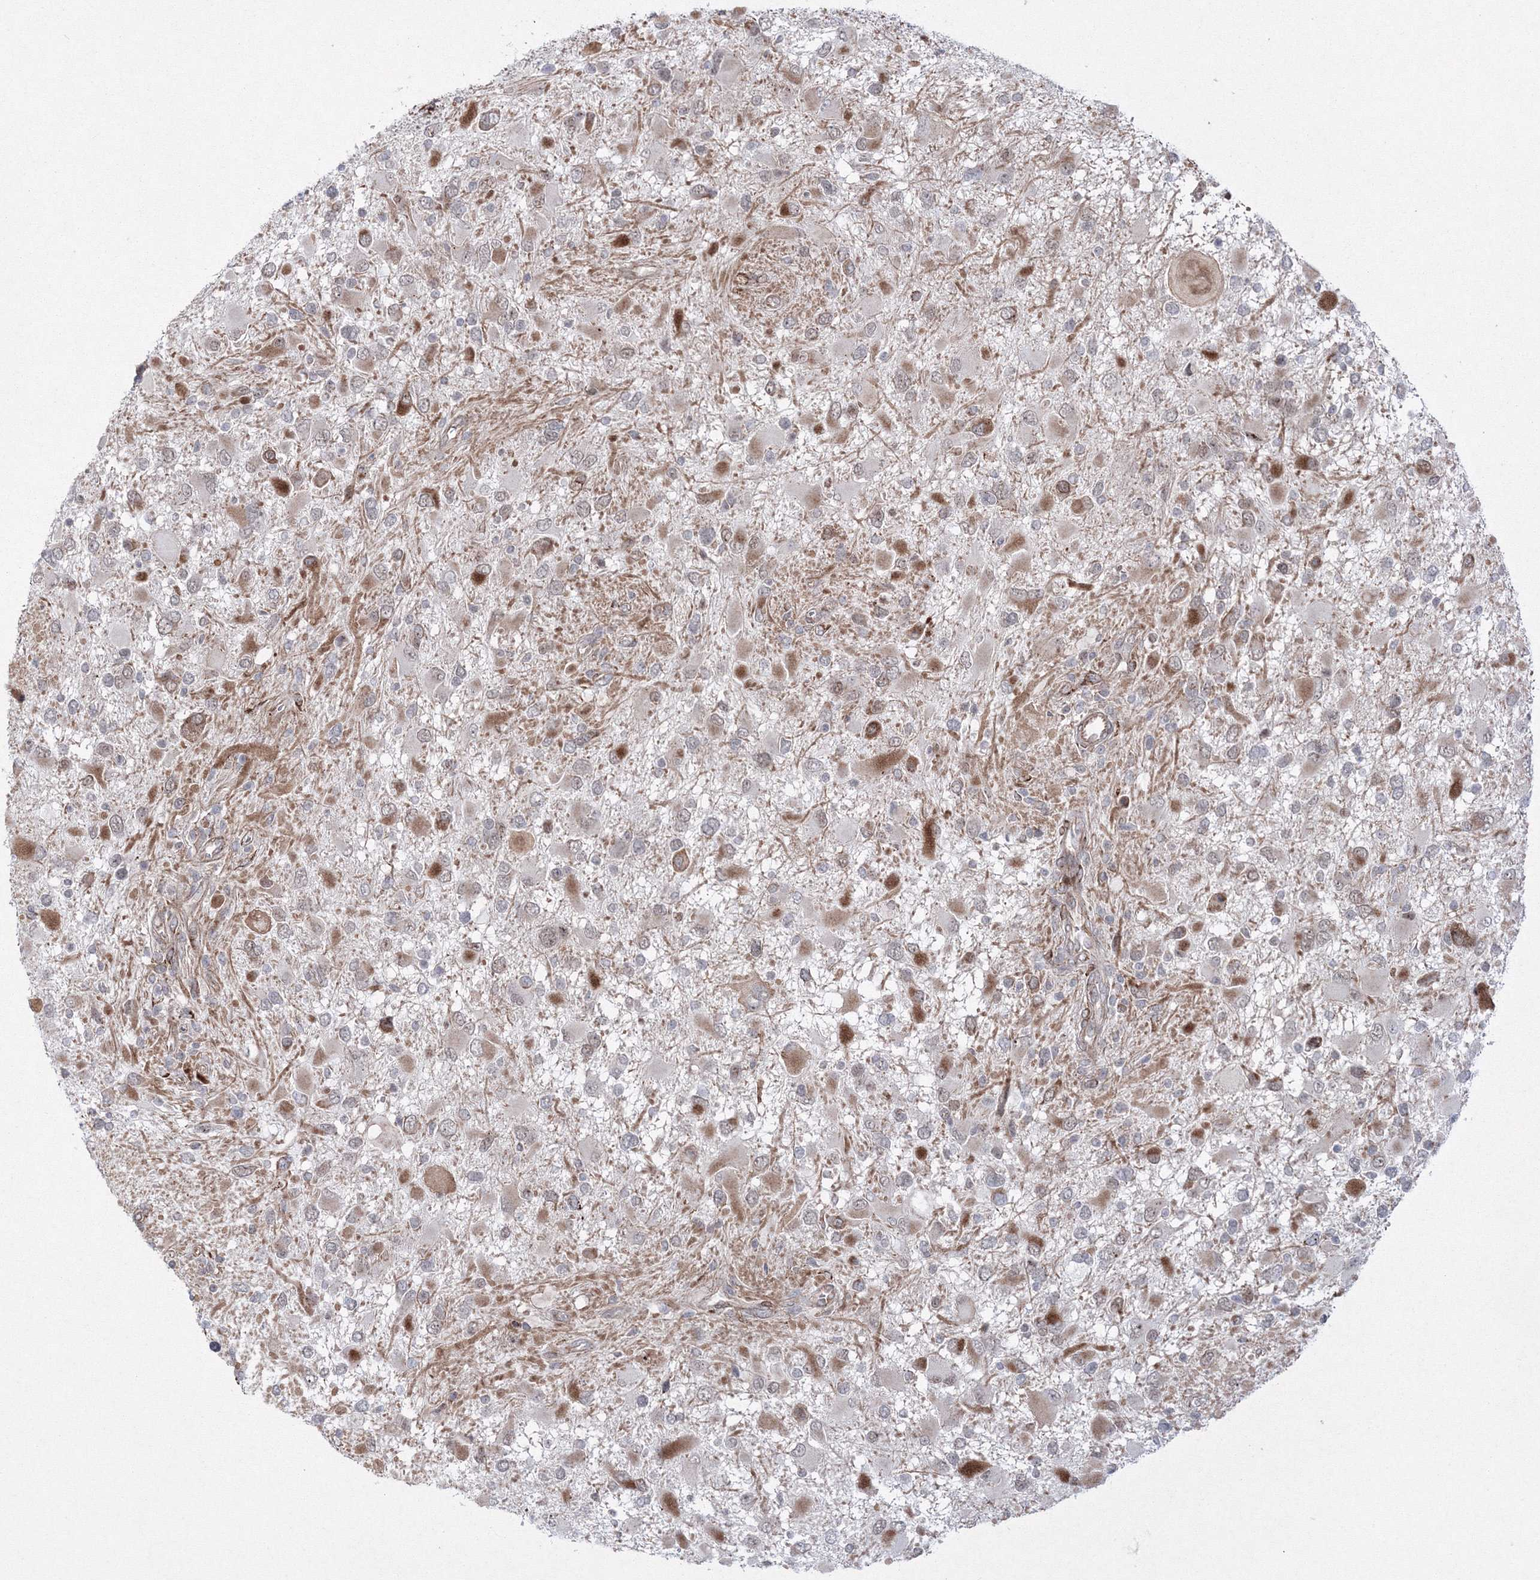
{"staining": {"intensity": "moderate", "quantity": "<25%", "location": "cytoplasmic/membranous"}, "tissue": "glioma", "cell_type": "Tumor cells", "image_type": "cancer", "snomed": [{"axis": "morphology", "description": "Glioma, malignant, High grade"}, {"axis": "topography", "description": "Brain"}], "caption": "High-magnification brightfield microscopy of glioma stained with DAB (brown) and counterstained with hematoxylin (blue). tumor cells exhibit moderate cytoplasmic/membranous positivity is identified in approximately<25% of cells. (DAB (3,3'-diaminobenzidine) = brown stain, brightfield microscopy at high magnification).", "gene": "EFCAB12", "patient": {"sex": "male", "age": 53}}